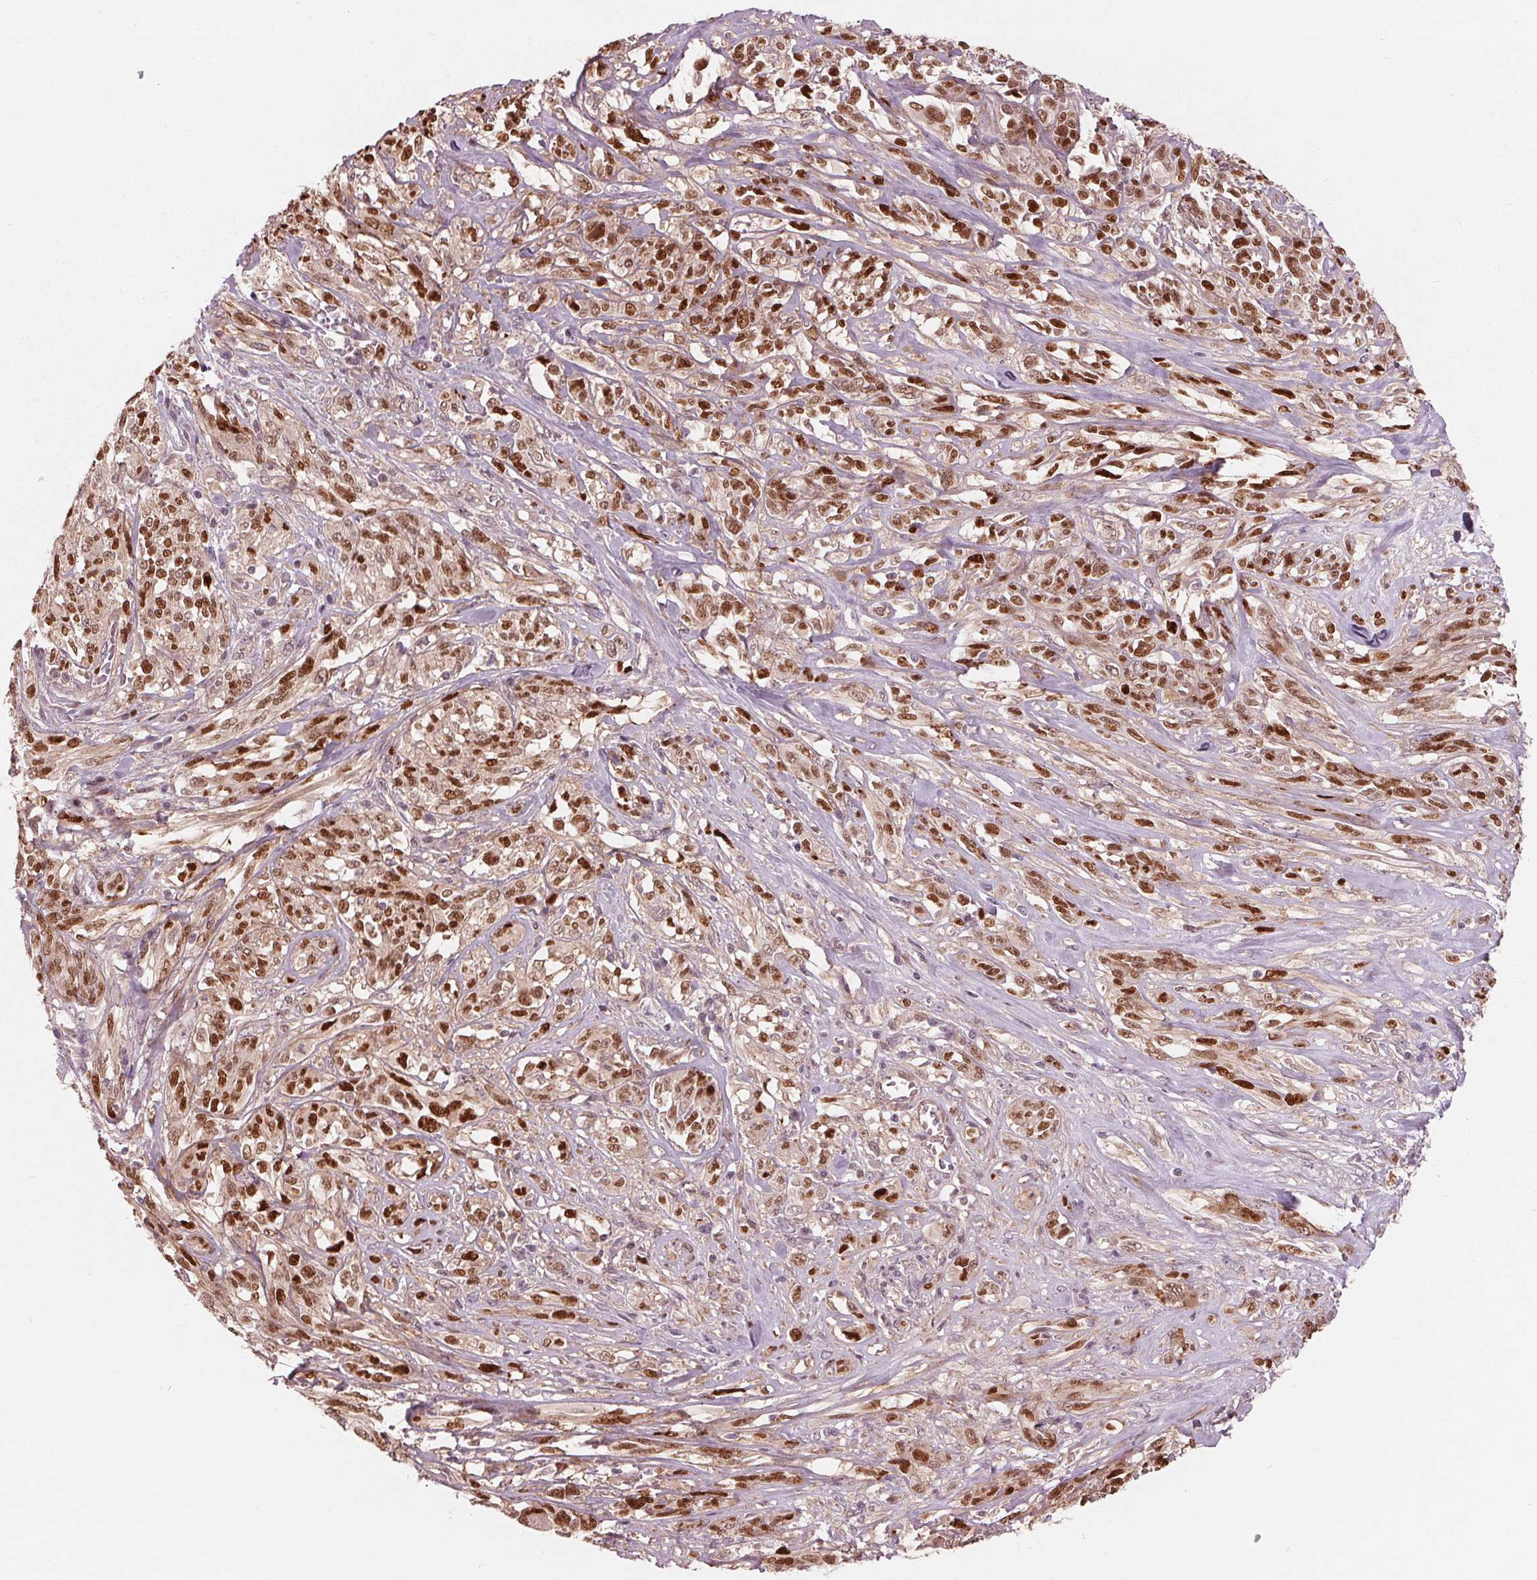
{"staining": {"intensity": "strong", "quantity": ">75%", "location": "nuclear"}, "tissue": "melanoma", "cell_type": "Tumor cells", "image_type": "cancer", "snomed": [{"axis": "morphology", "description": "Malignant melanoma, NOS"}, {"axis": "topography", "description": "Skin"}], "caption": "DAB (3,3'-diaminobenzidine) immunohistochemical staining of human malignant melanoma shows strong nuclear protein expression in about >75% of tumor cells.", "gene": "TXNIP", "patient": {"sex": "female", "age": 91}}